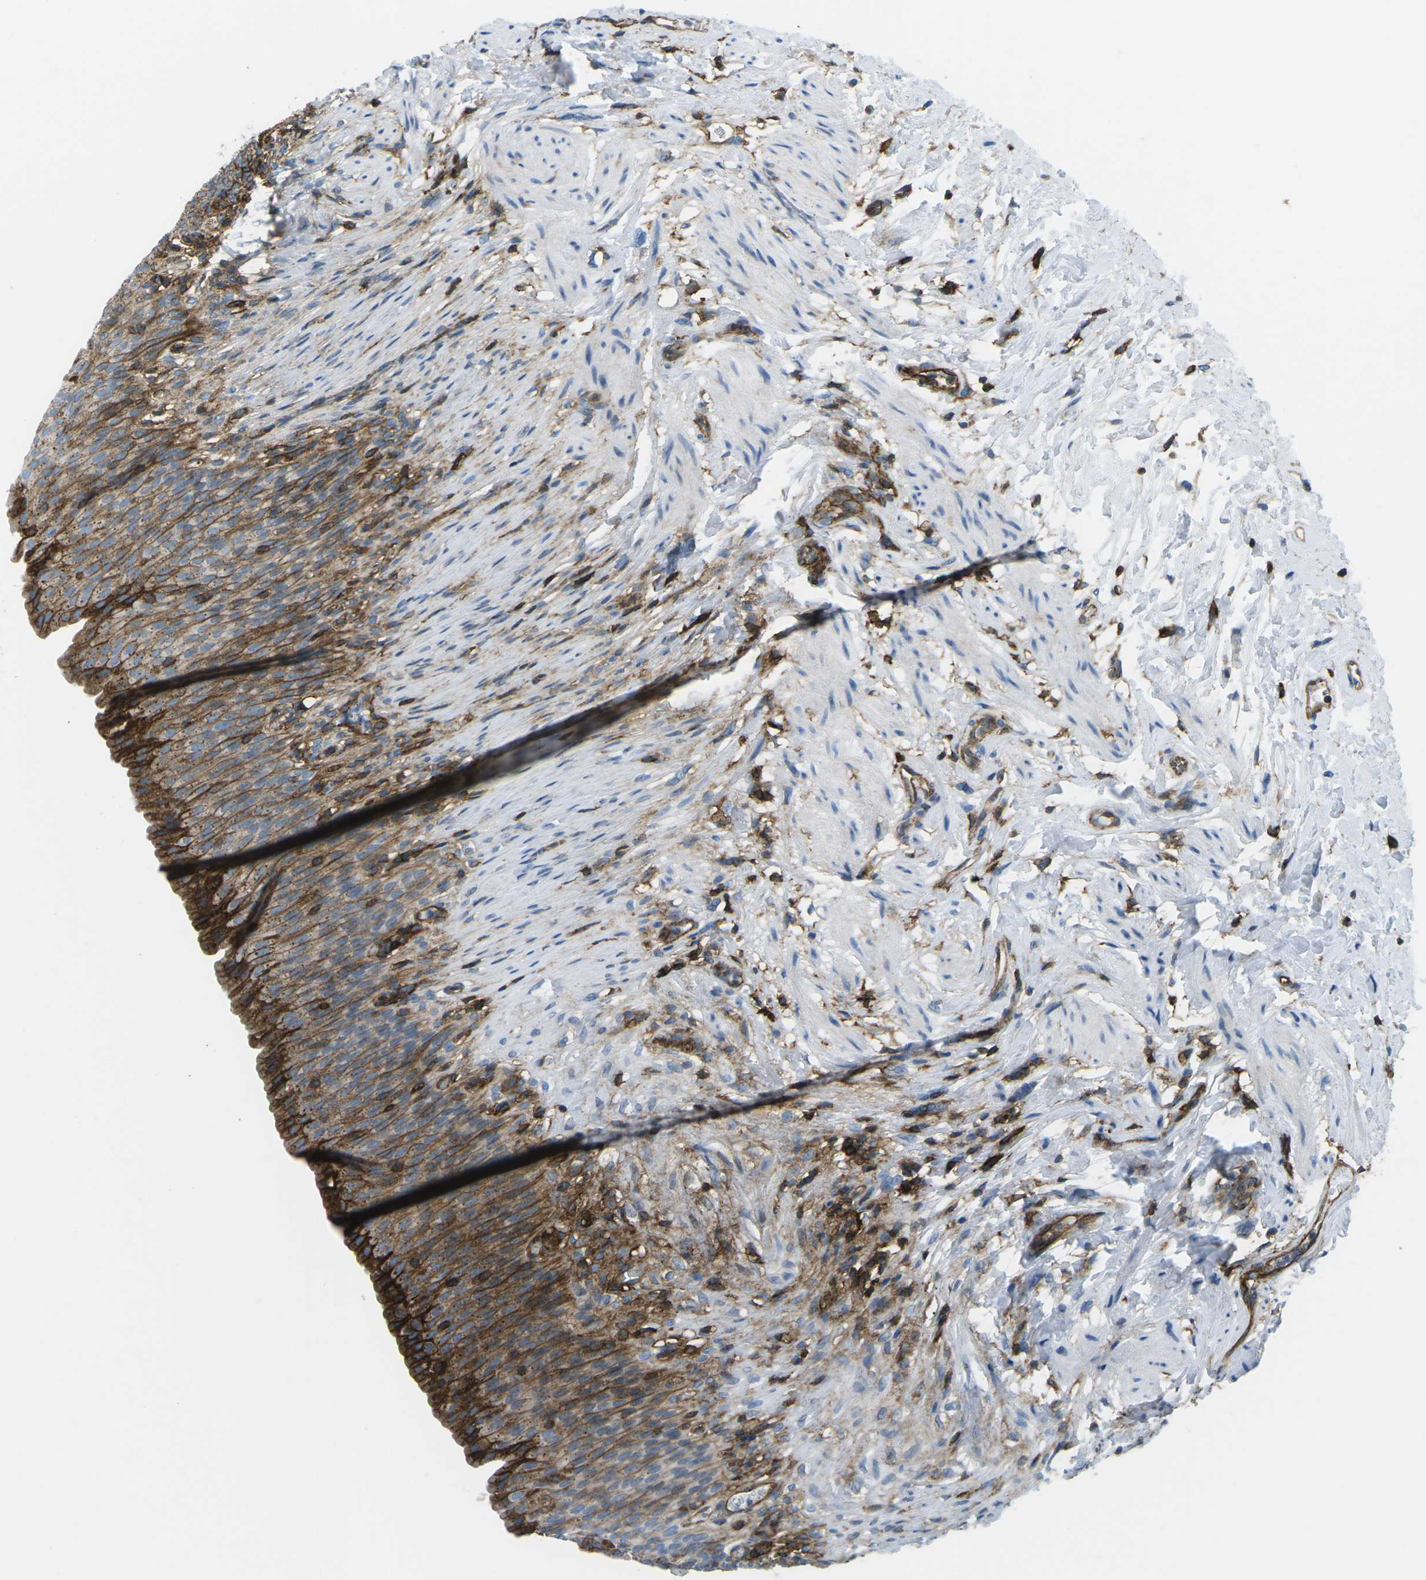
{"staining": {"intensity": "strong", "quantity": "25%-75%", "location": "cytoplasmic/membranous"}, "tissue": "urinary bladder", "cell_type": "Urothelial cells", "image_type": "normal", "snomed": [{"axis": "morphology", "description": "Normal tissue, NOS"}, {"axis": "topography", "description": "Urinary bladder"}], "caption": "The micrograph displays staining of unremarkable urinary bladder, revealing strong cytoplasmic/membranous protein staining (brown color) within urothelial cells. Using DAB (brown) and hematoxylin (blue) stains, captured at high magnification using brightfield microscopy.", "gene": "HLA", "patient": {"sex": "female", "age": 79}}